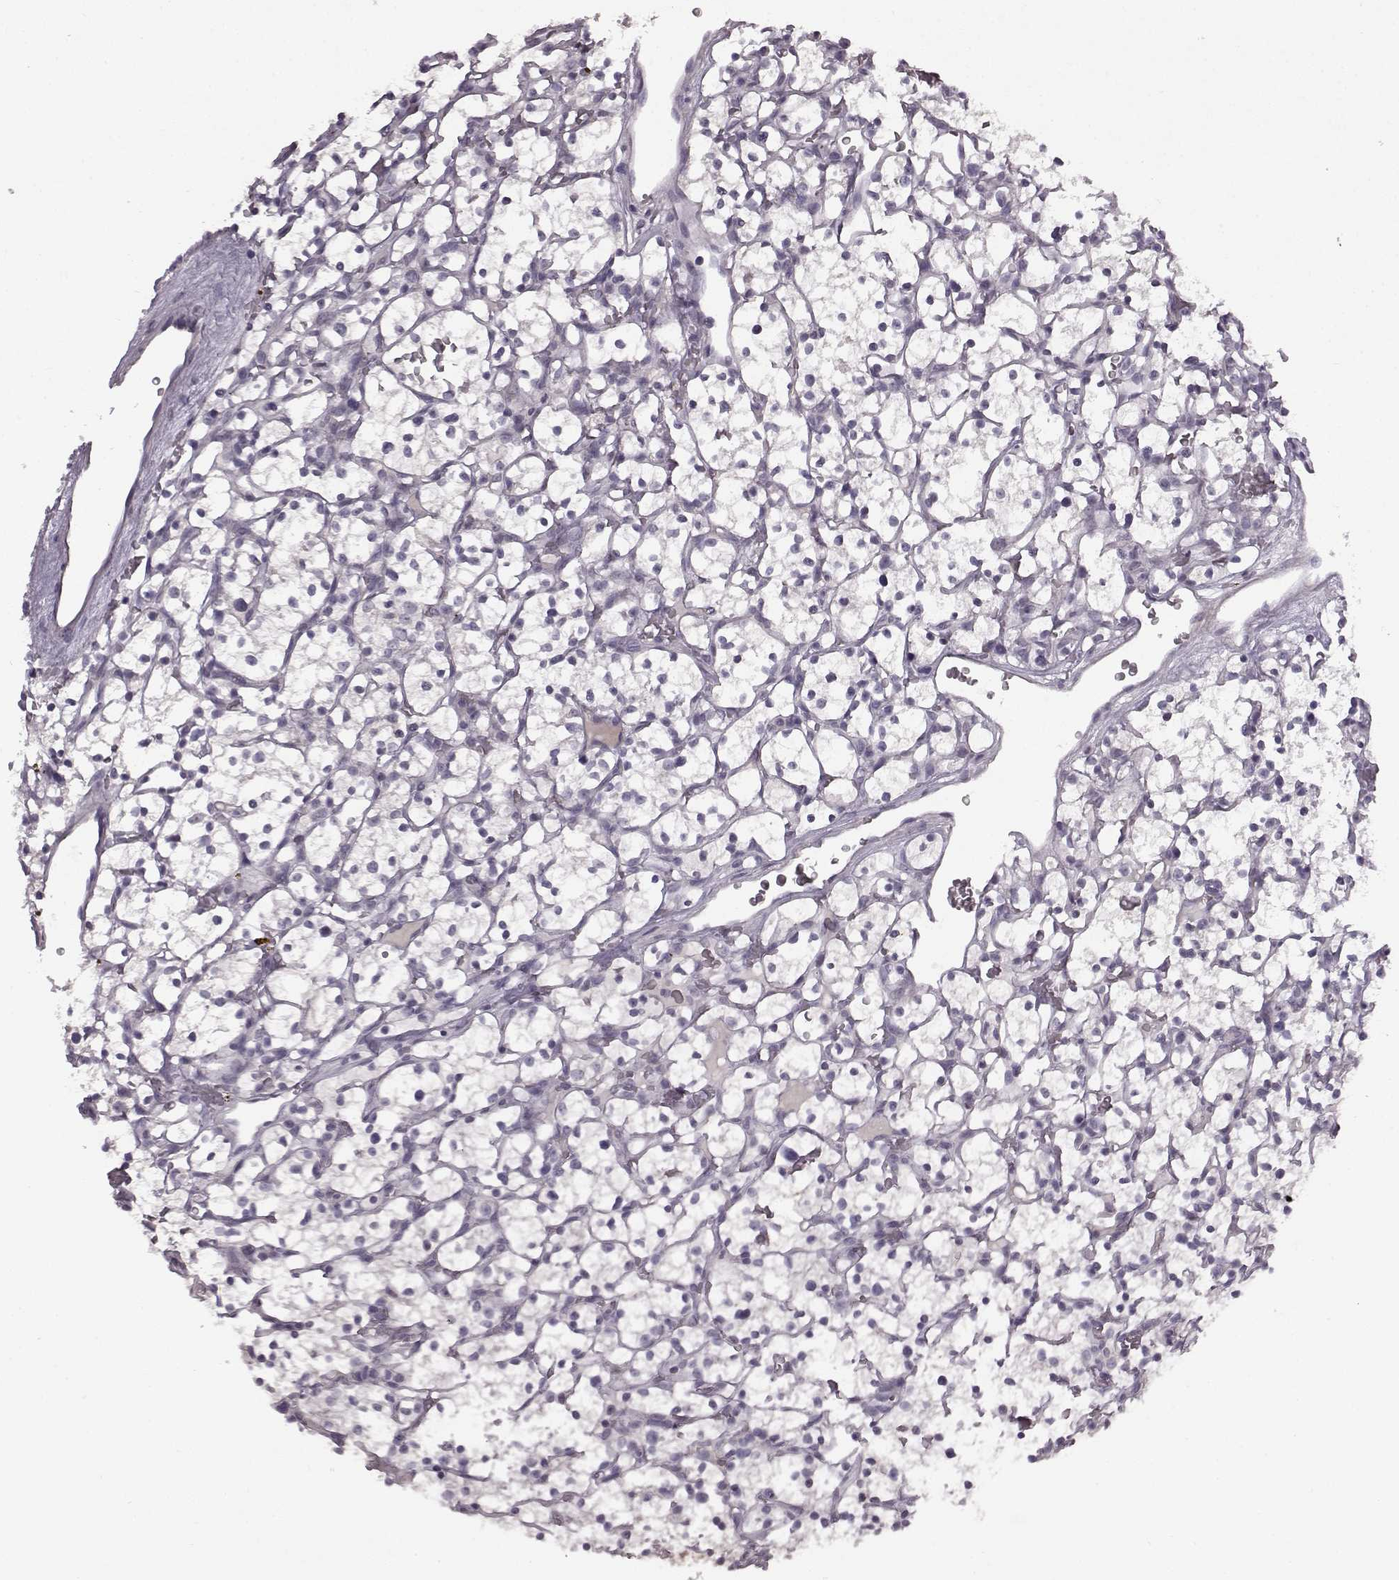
{"staining": {"intensity": "negative", "quantity": "none", "location": "none"}, "tissue": "renal cancer", "cell_type": "Tumor cells", "image_type": "cancer", "snomed": [{"axis": "morphology", "description": "Adenocarcinoma, NOS"}, {"axis": "topography", "description": "Kidney"}], "caption": "A micrograph of renal cancer (adenocarcinoma) stained for a protein displays no brown staining in tumor cells.", "gene": "LHB", "patient": {"sex": "female", "age": 64}}